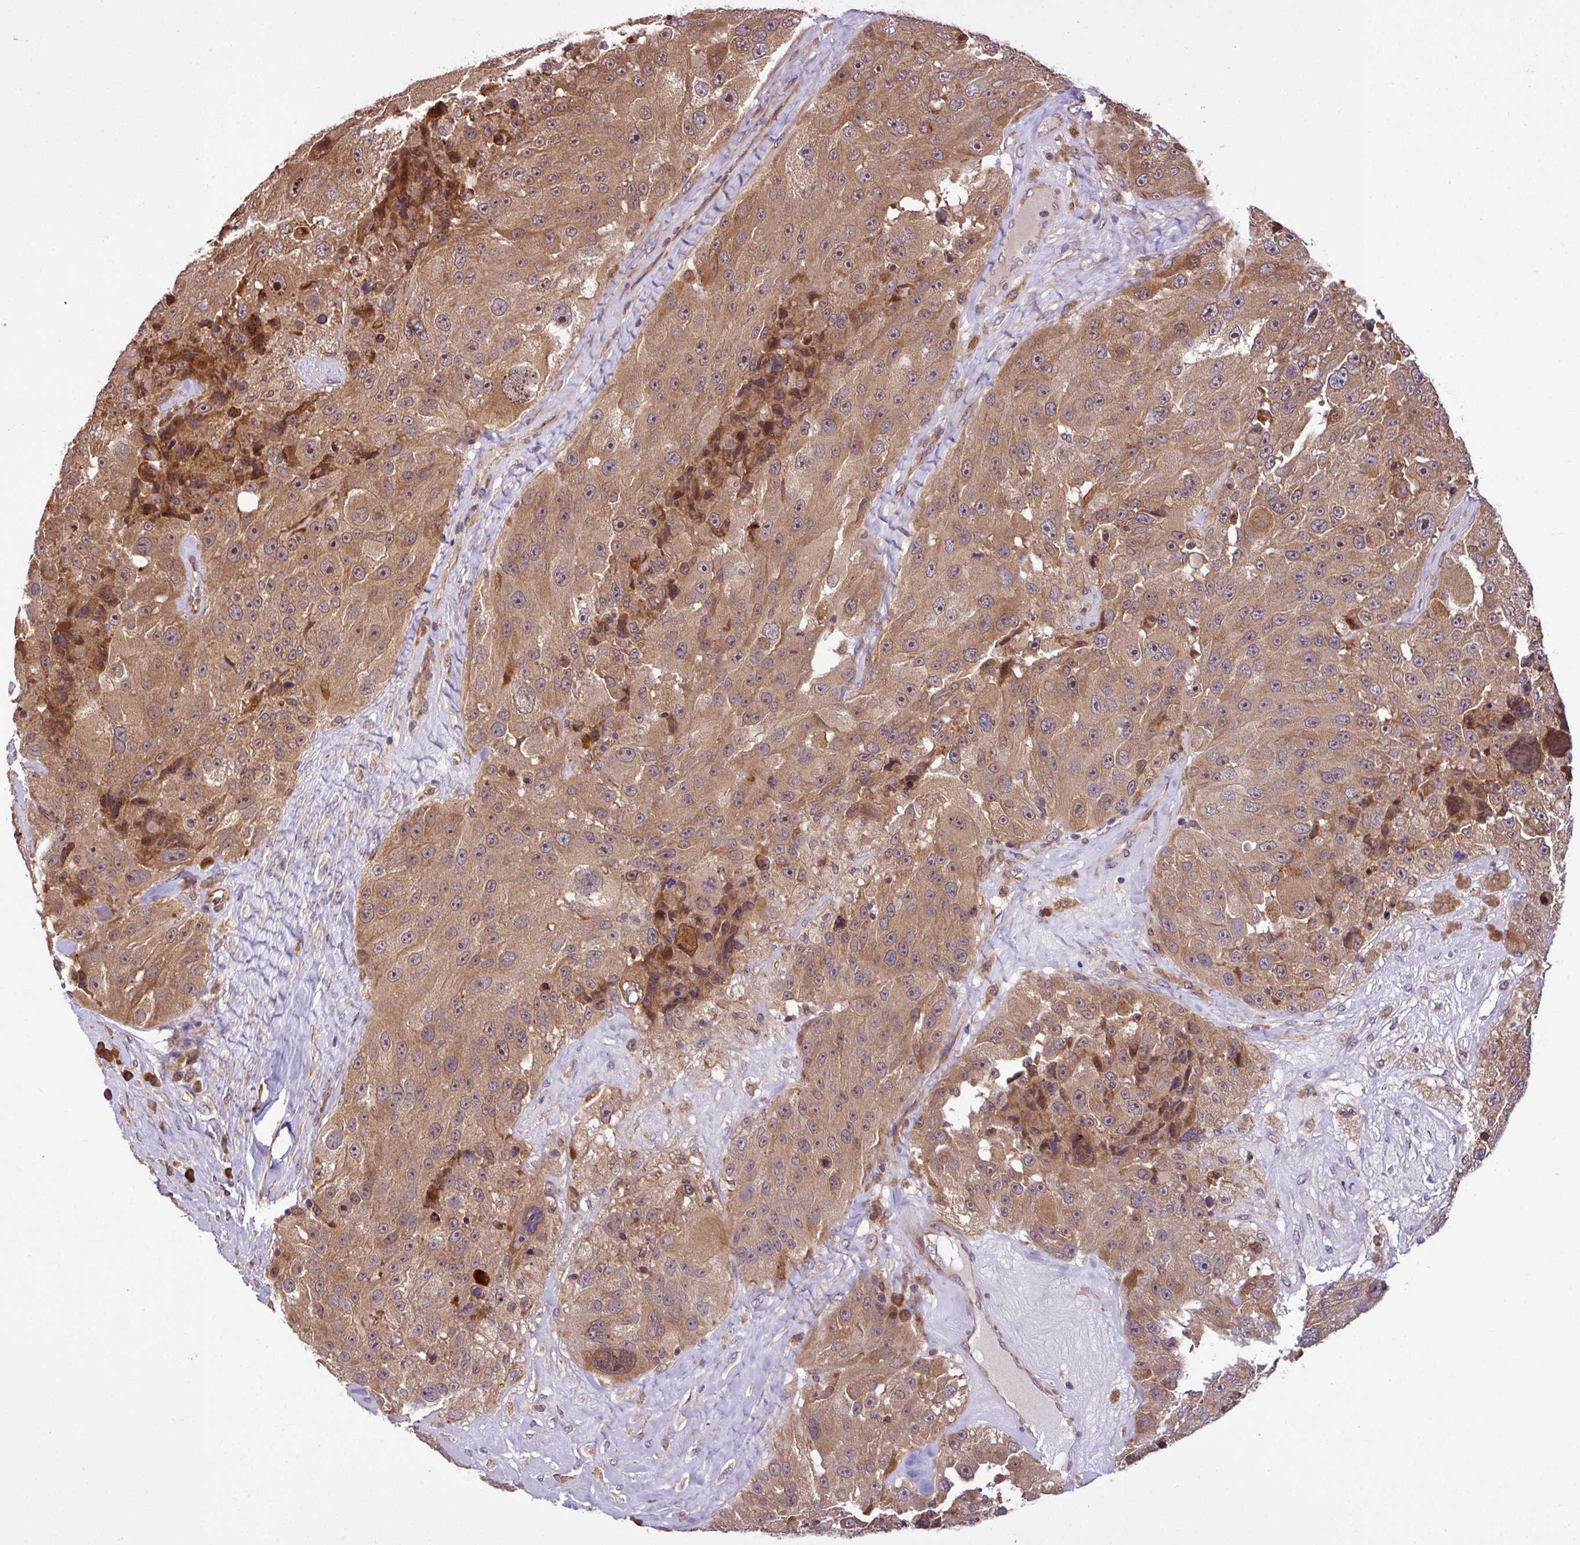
{"staining": {"intensity": "moderate", "quantity": ">75%", "location": "cytoplasmic/membranous,nuclear"}, "tissue": "melanoma", "cell_type": "Tumor cells", "image_type": "cancer", "snomed": [{"axis": "morphology", "description": "Malignant melanoma, Metastatic site"}, {"axis": "topography", "description": "Lymph node"}], "caption": "Brown immunohistochemical staining in human malignant melanoma (metastatic site) exhibits moderate cytoplasmic/membranous and nuclear staining in about >75% of tumor cells.", "gene": "DLGAP4", "patient": {"sex": "male", "age": 62}}